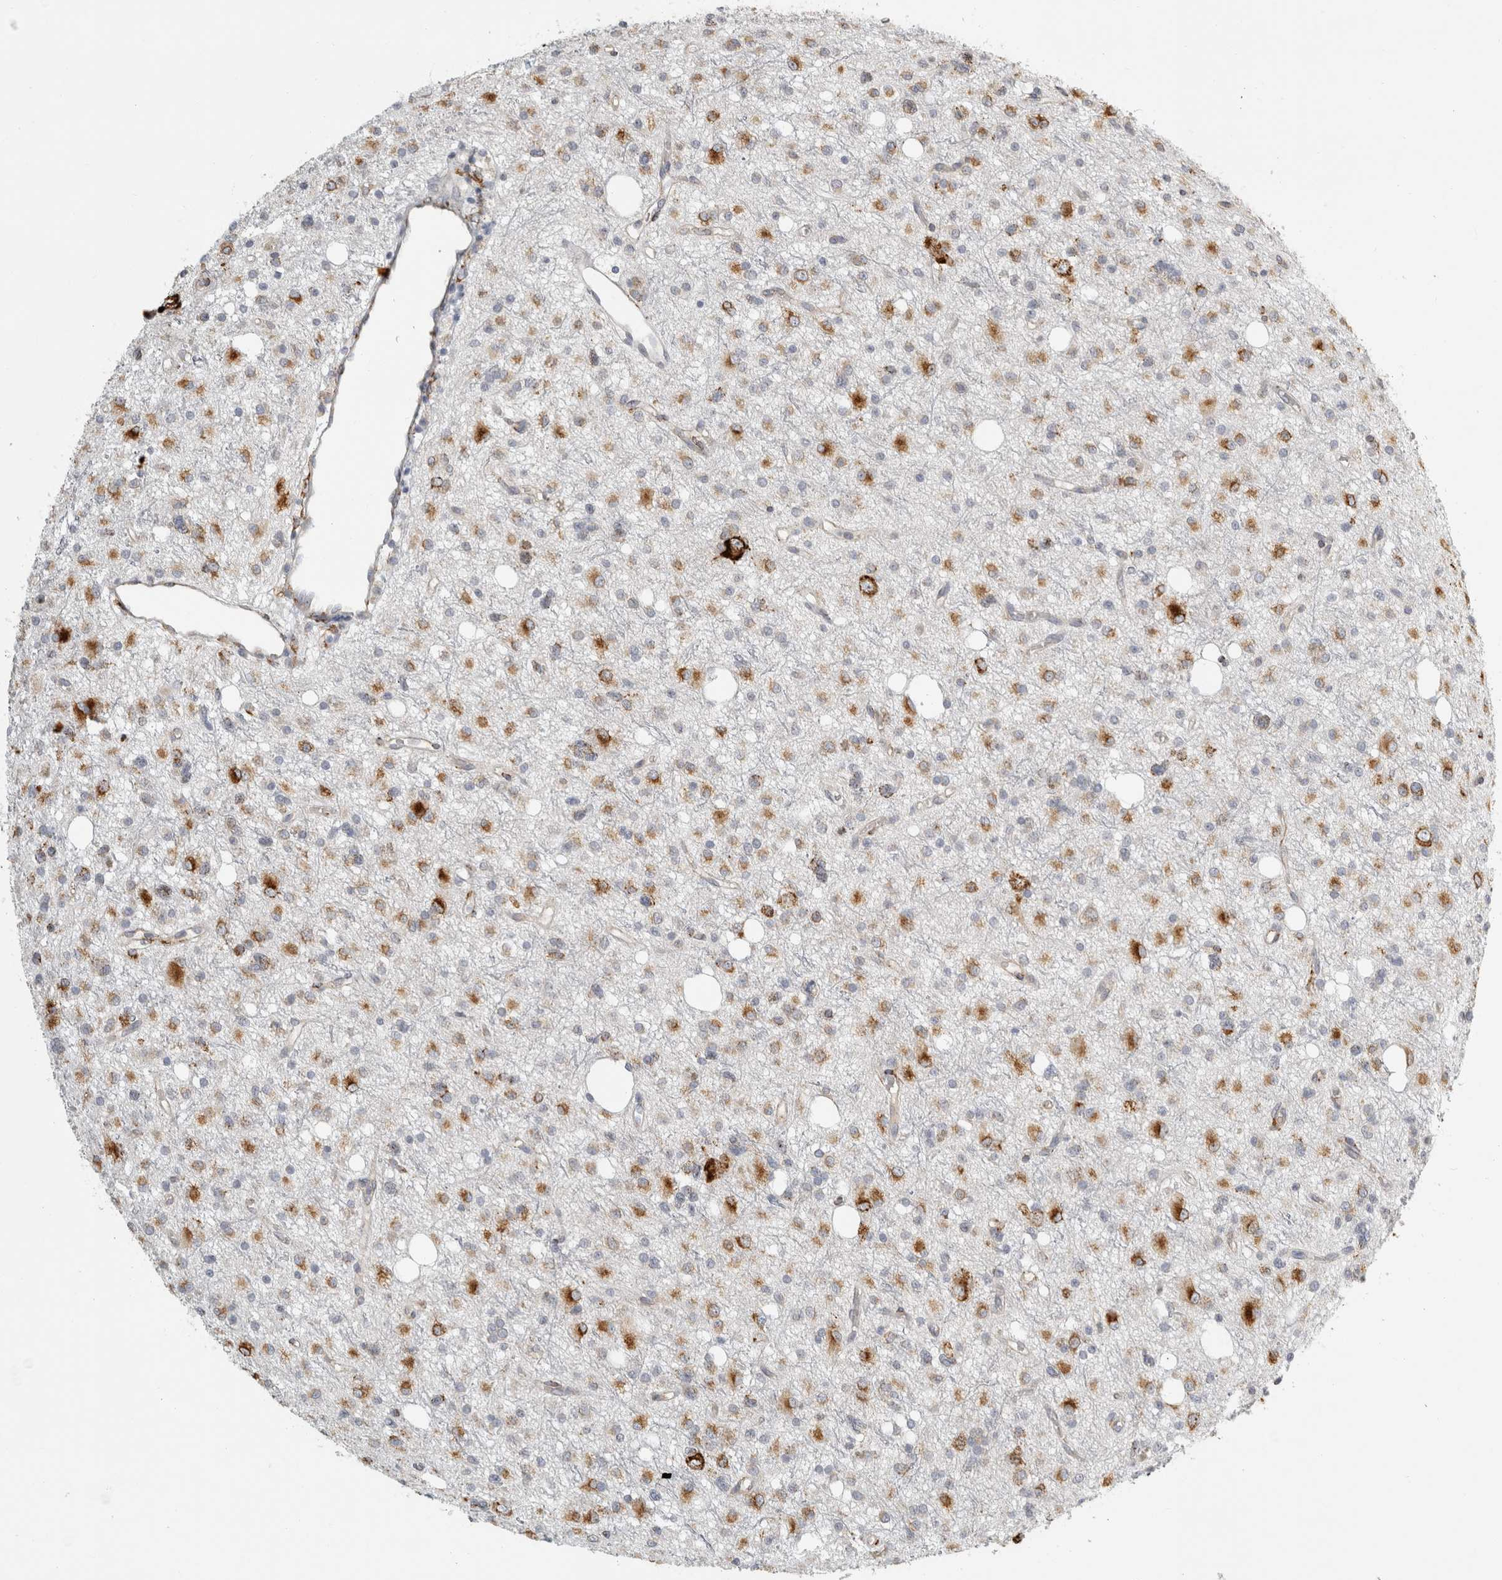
{"staining": {"intensity": "moderate", "quantity": "25%-75%", "location": "cytoplasmic/membranous"}, "tissue": "glioma", "cell_type": "Tumor cells", "image_type": "cancer", "snomed": [{"axis": "morphology", "description": "Glioma, malignant, High grade"}, {"axis": "topography", "description": "Brain"}], "caption": "Immunohistochemical staining of human glioma demonstrates moderate cytoplasmic/membranous protein positivity in about 25%-75% of tumor cells.", "gene": "OSTN", "patient": {"sex": "female", "age": 62}}